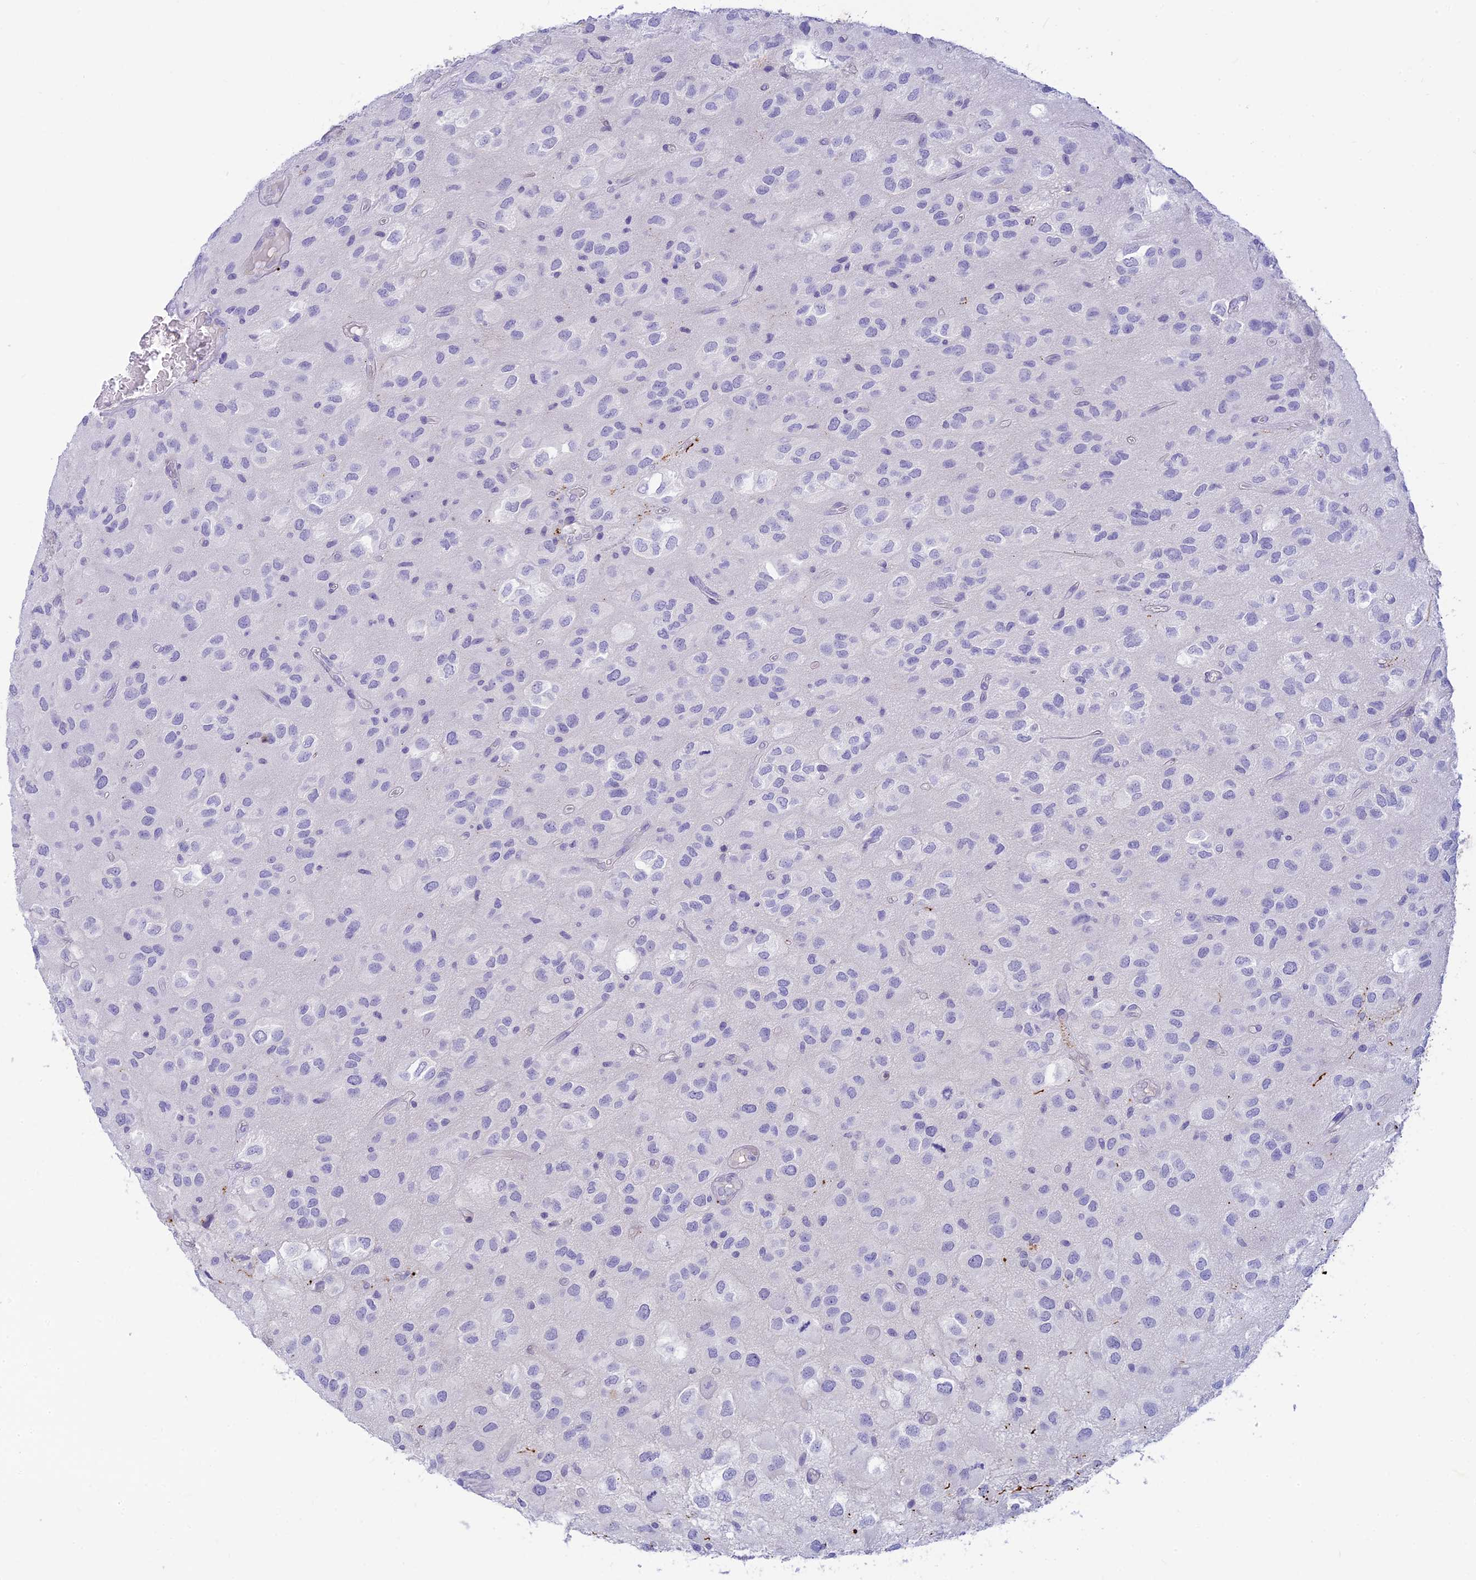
{"staining": {"intensity": "negative", "quantity": "none", "location": "none"}, "tissue": "glioma", "cell_type": "Tumor cells", "image_type": "cancer", "snomed": [{"axis": "morphology", "description": "Glioma, malignant, Low grade"}, {"axis": "topography", "description": "Brain"}], "caption": "Protein analysis of glioma demonstrates no significant positivity in tumor cells.", "gene": "INTS13", "patient": {"sex": "male", "age": 66}}